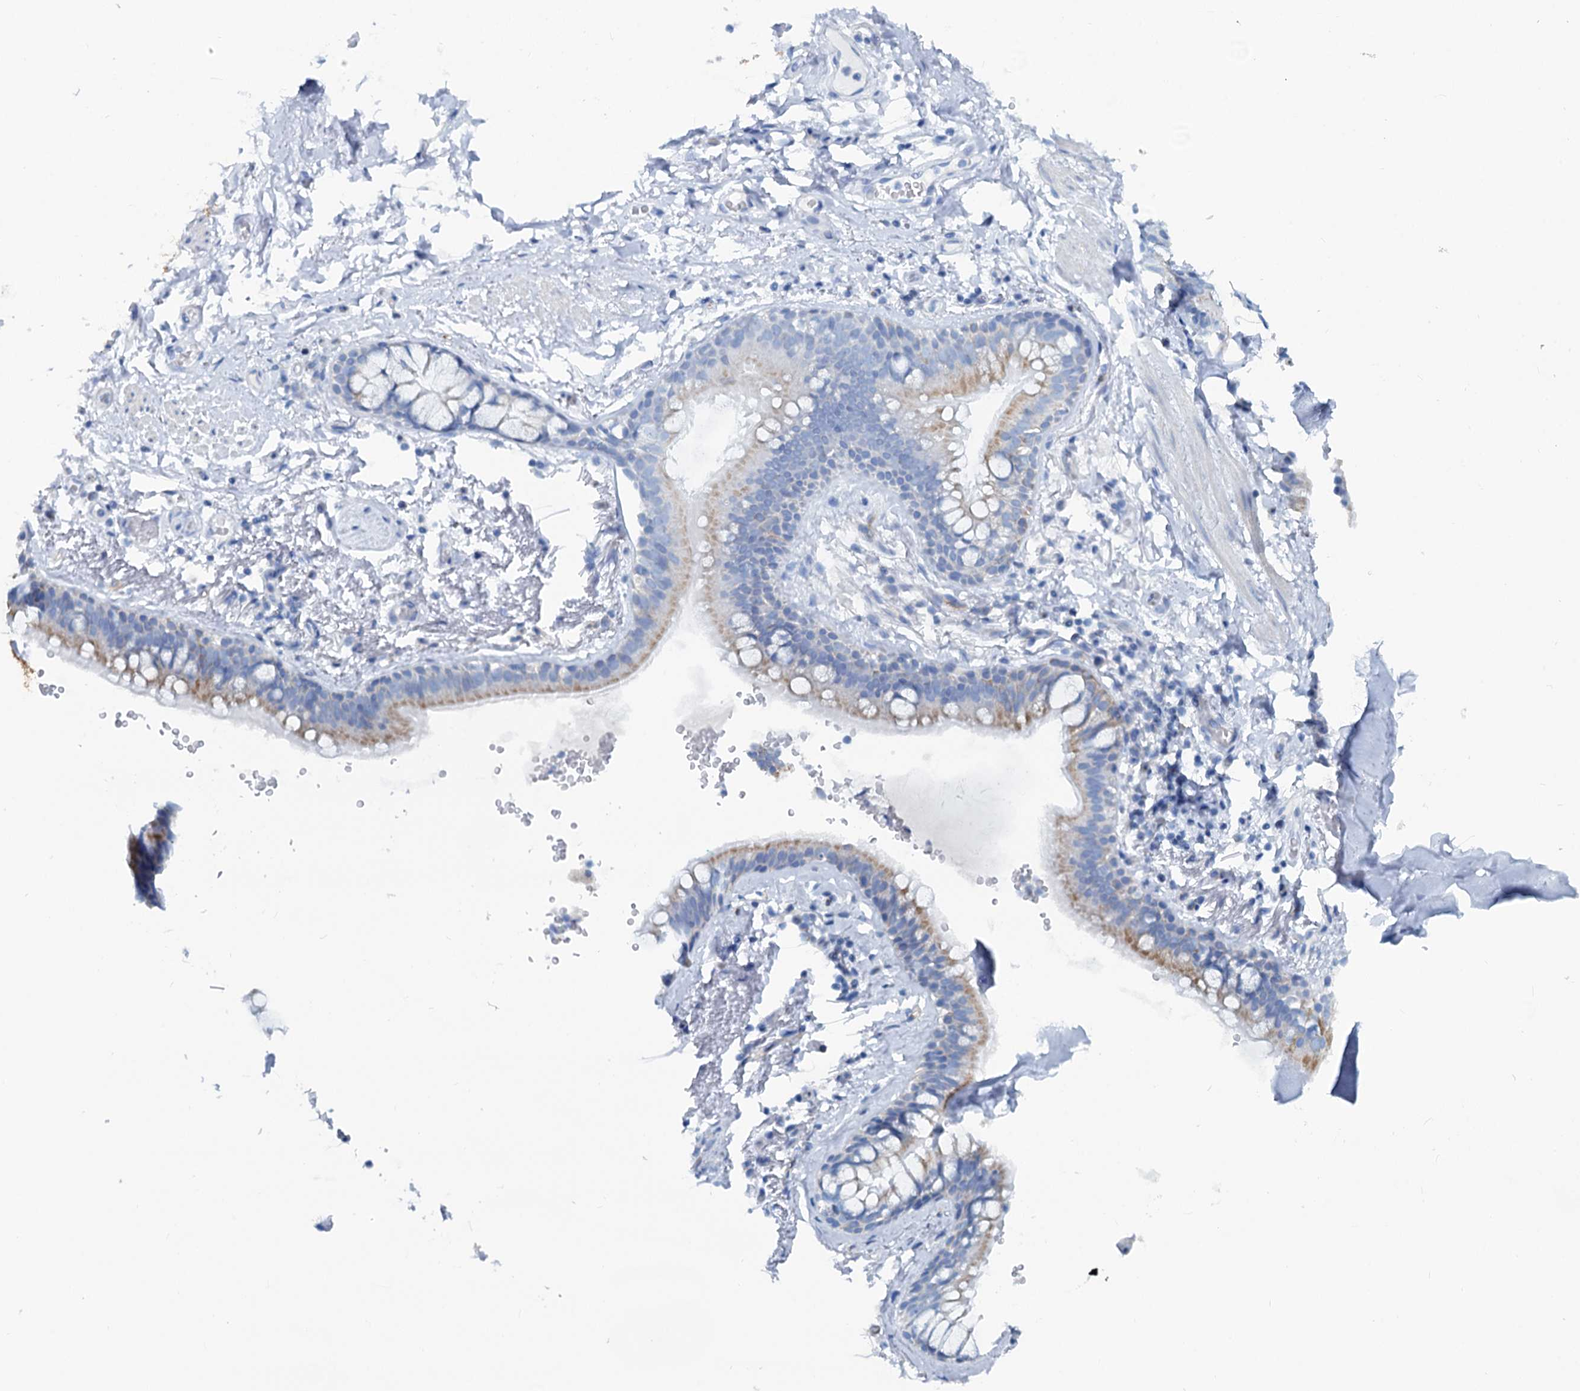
{"staining": {"intensity": "negative", "quantity": "none", "location": "none"}, "tissue": "adipose tissue", "cell_type": "Adipocytes", "image_type": "normal", "snomed": [{"axis": "morphology", "description": "Normal tissue, NOS"}, {"axis": "topography", "description": "Lymph node"}, {"axis": "topography", "description": "Bronchus"}], "caption": "Histopathology image shows no significant protein expression in adipocytes of benign adipose tissue. (Stains: DAB immunohistochemistry with hematoxylin counter stain, Microscopy: brightfield microscopy at high magnification).", "gene": "SLC1A3", "patient": {"sex": "male", "age": 63}}